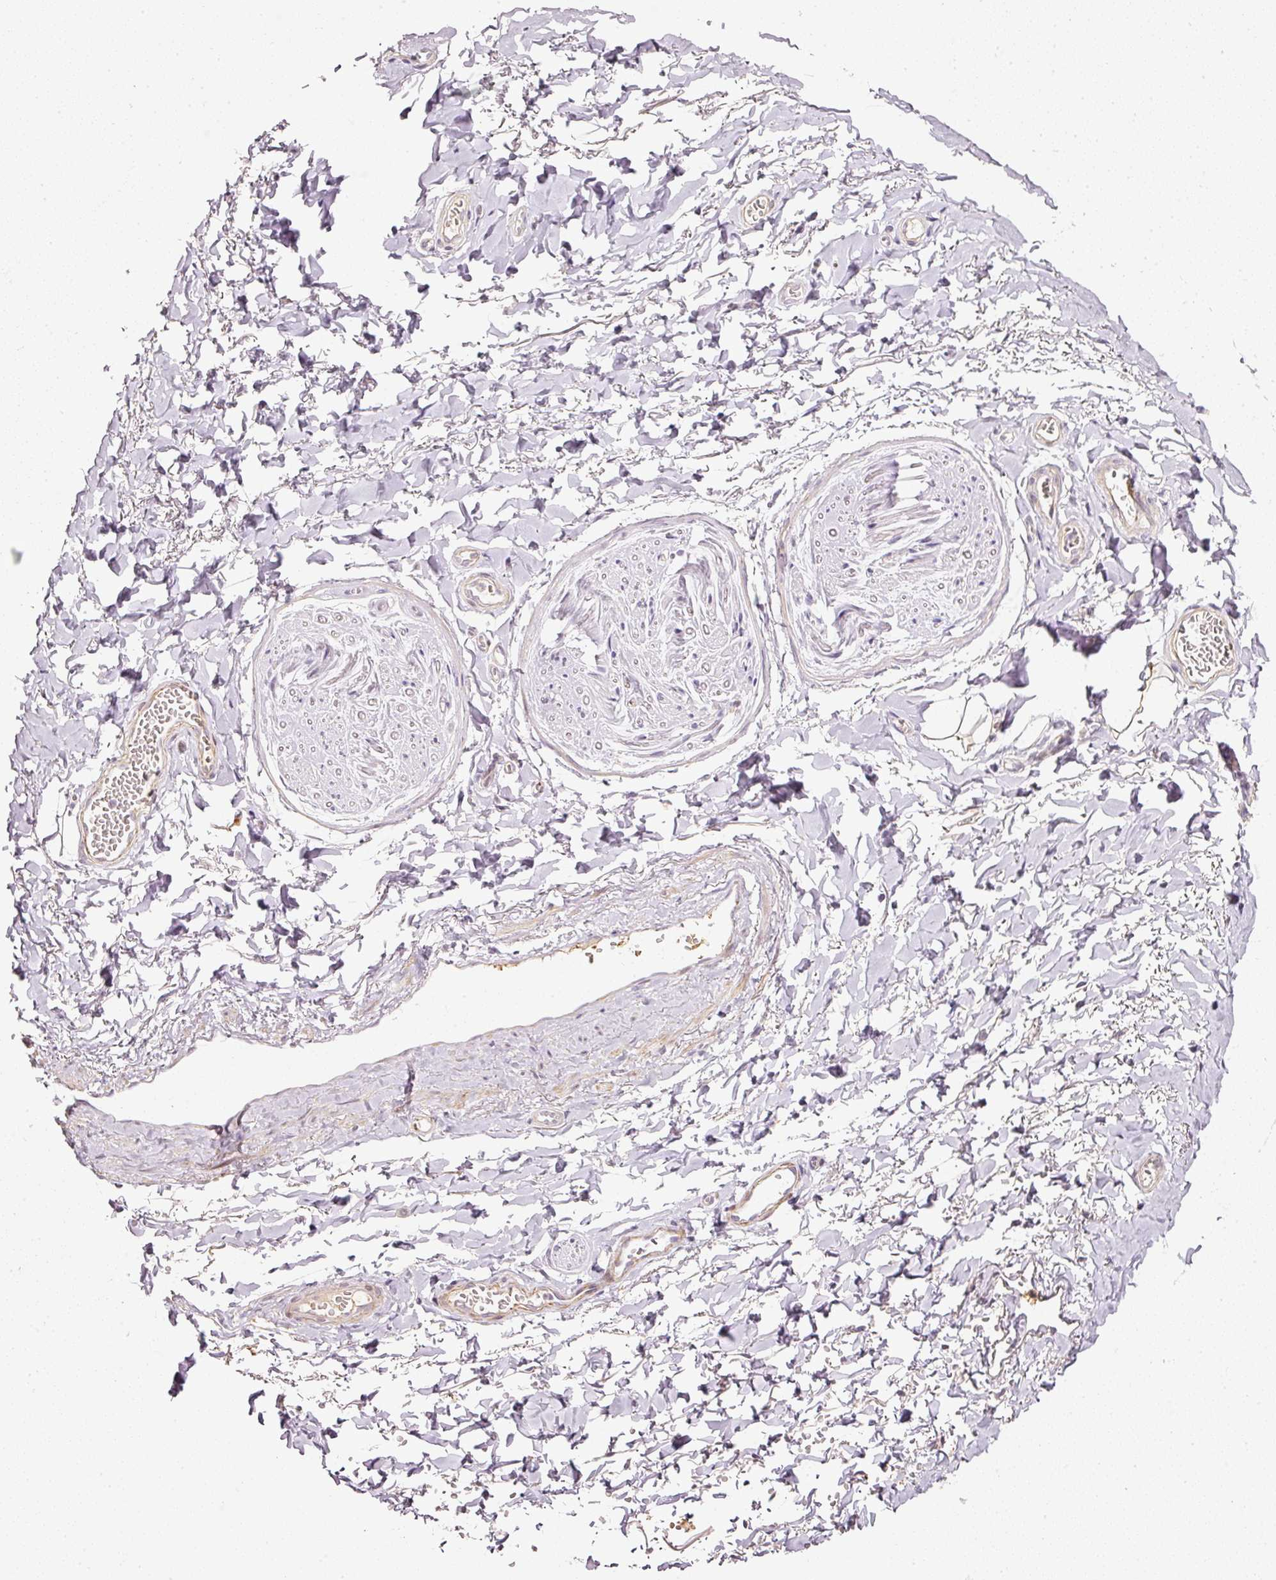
{"staining": {"intensity": "weak", "quantity": "<25%", "location": "cytoplasmic/membranous"}, "tissue": "adipose tissue", "cell_type": "Adipocytes", "image_type": "normal", "snomed": [{"axis": "morphology", "description": "Normal tissue, NOS"}, {"axis": "topography", "description": "Vulva"}, {"axis": "topography", "description": "Vagina"}, {"axis": "topography", "description": "Peripheral nerve tissue"}], "caption": "Human adipose tissue stained for a protein using immunohistochemistry (IHC) demonstrates no staining in adipocytes.", "gene": "TOGARAM1", "patient": {"sex": "female", "age": 66}}